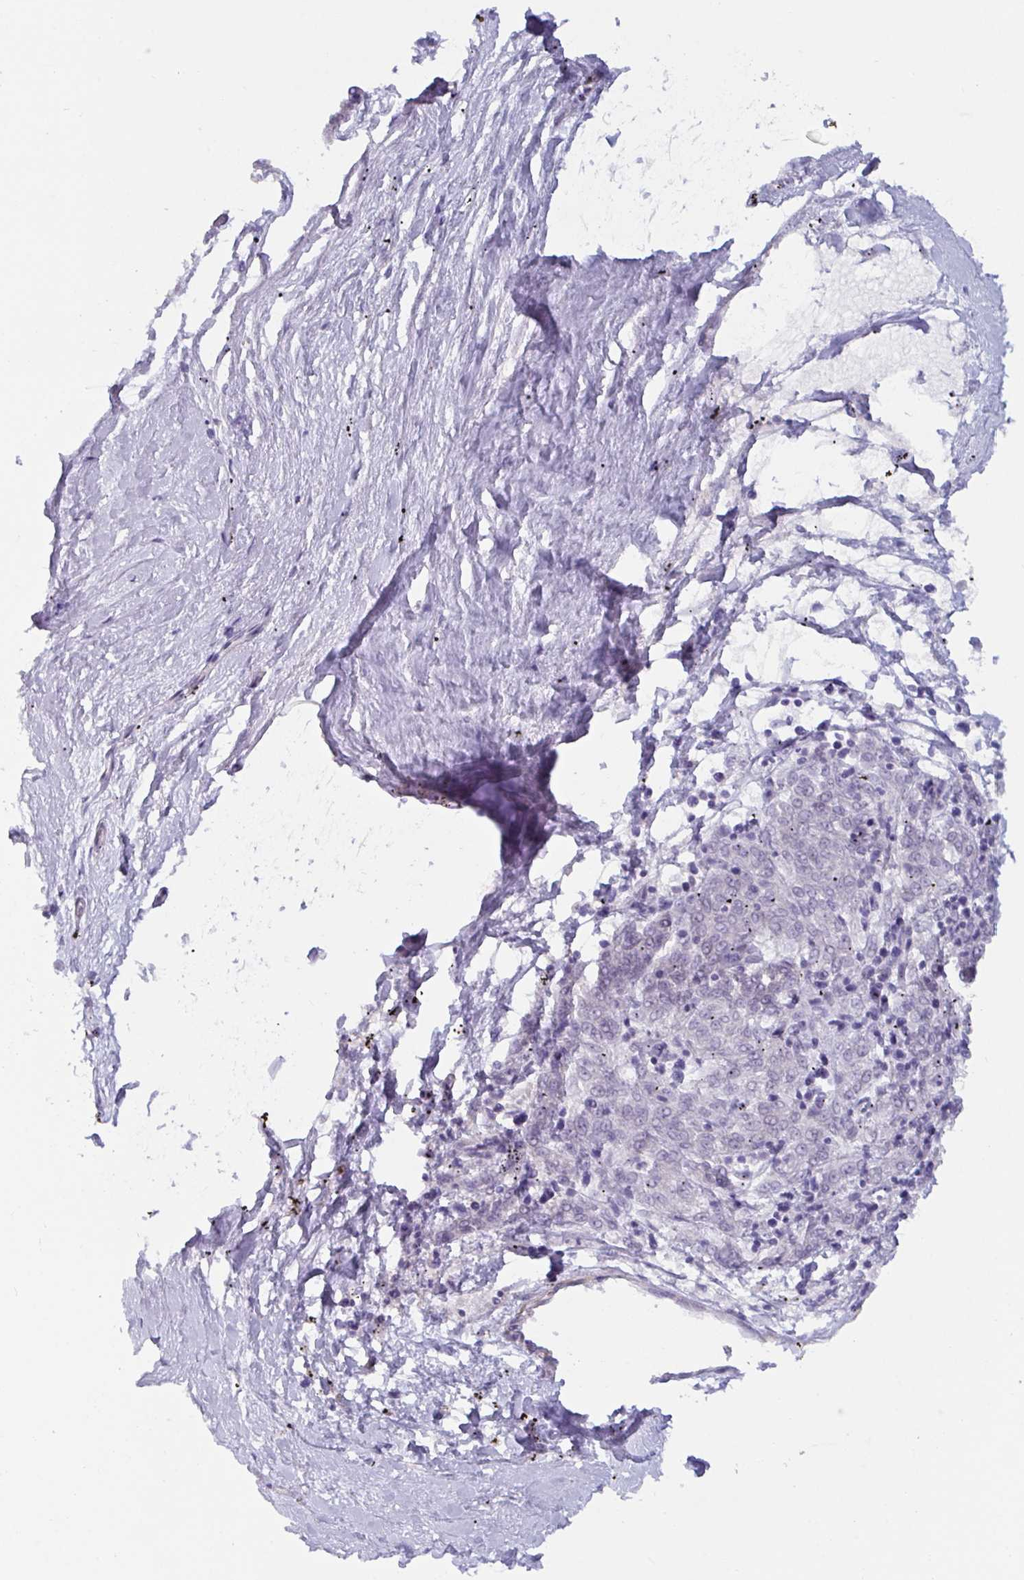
{"staining": {"intensity": "negative", "quantity": "none", "location": "none"}, "tissue": "melanoma", "cell_type": "Tumor cells", "image_type": "cancer", "snomed": [{"axis": "morphology", "description": "Malignant melanoma, NOS"}, {"axis": "topography", "description": "Skin"}], "caption": "Immunohistochemical staining of human melanoma shows no significant staining in tumor cells.", "gene": "OR5P3", "patient": {"sex": "female", "age": 72}}